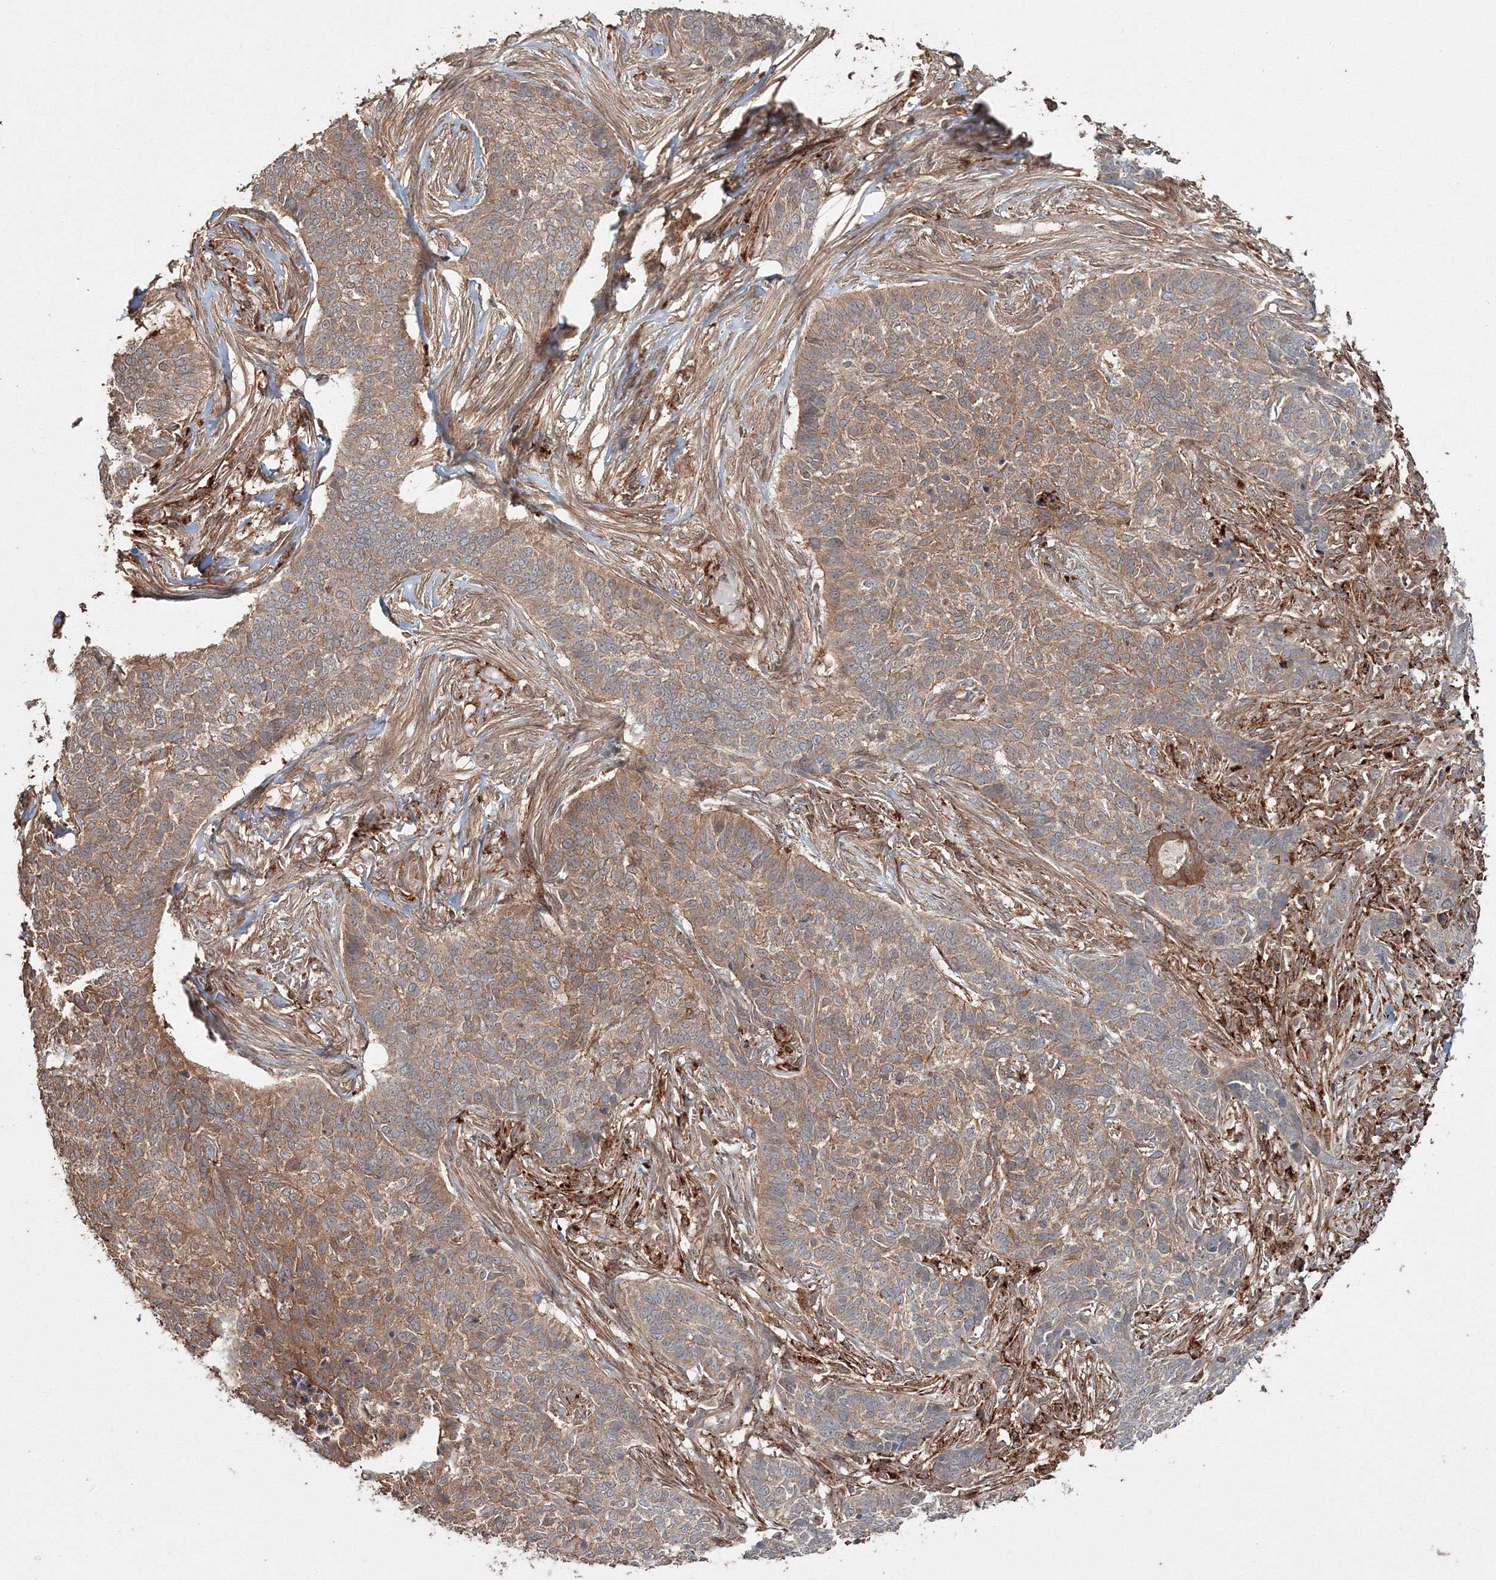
{"staining": {"intensity": "moderate", "quantity": ">75%", "location": "cytoplasmic/membranous"}, "tissue": "skin cancer", "cell_type": "Tumor cells", "image_type": "cancer", "snomed": [{"axis": "morphology", "description": "Basal cell carcinoma"}, {"axis": "topography", "description": "Skin"}], "caption": "Human skin cancer (basal cell carcinoma) stained with a protein marker reveals moderate staining in tumor cells.", "gene": "DDO", "patient": {"sex": "male", "age": 85}}